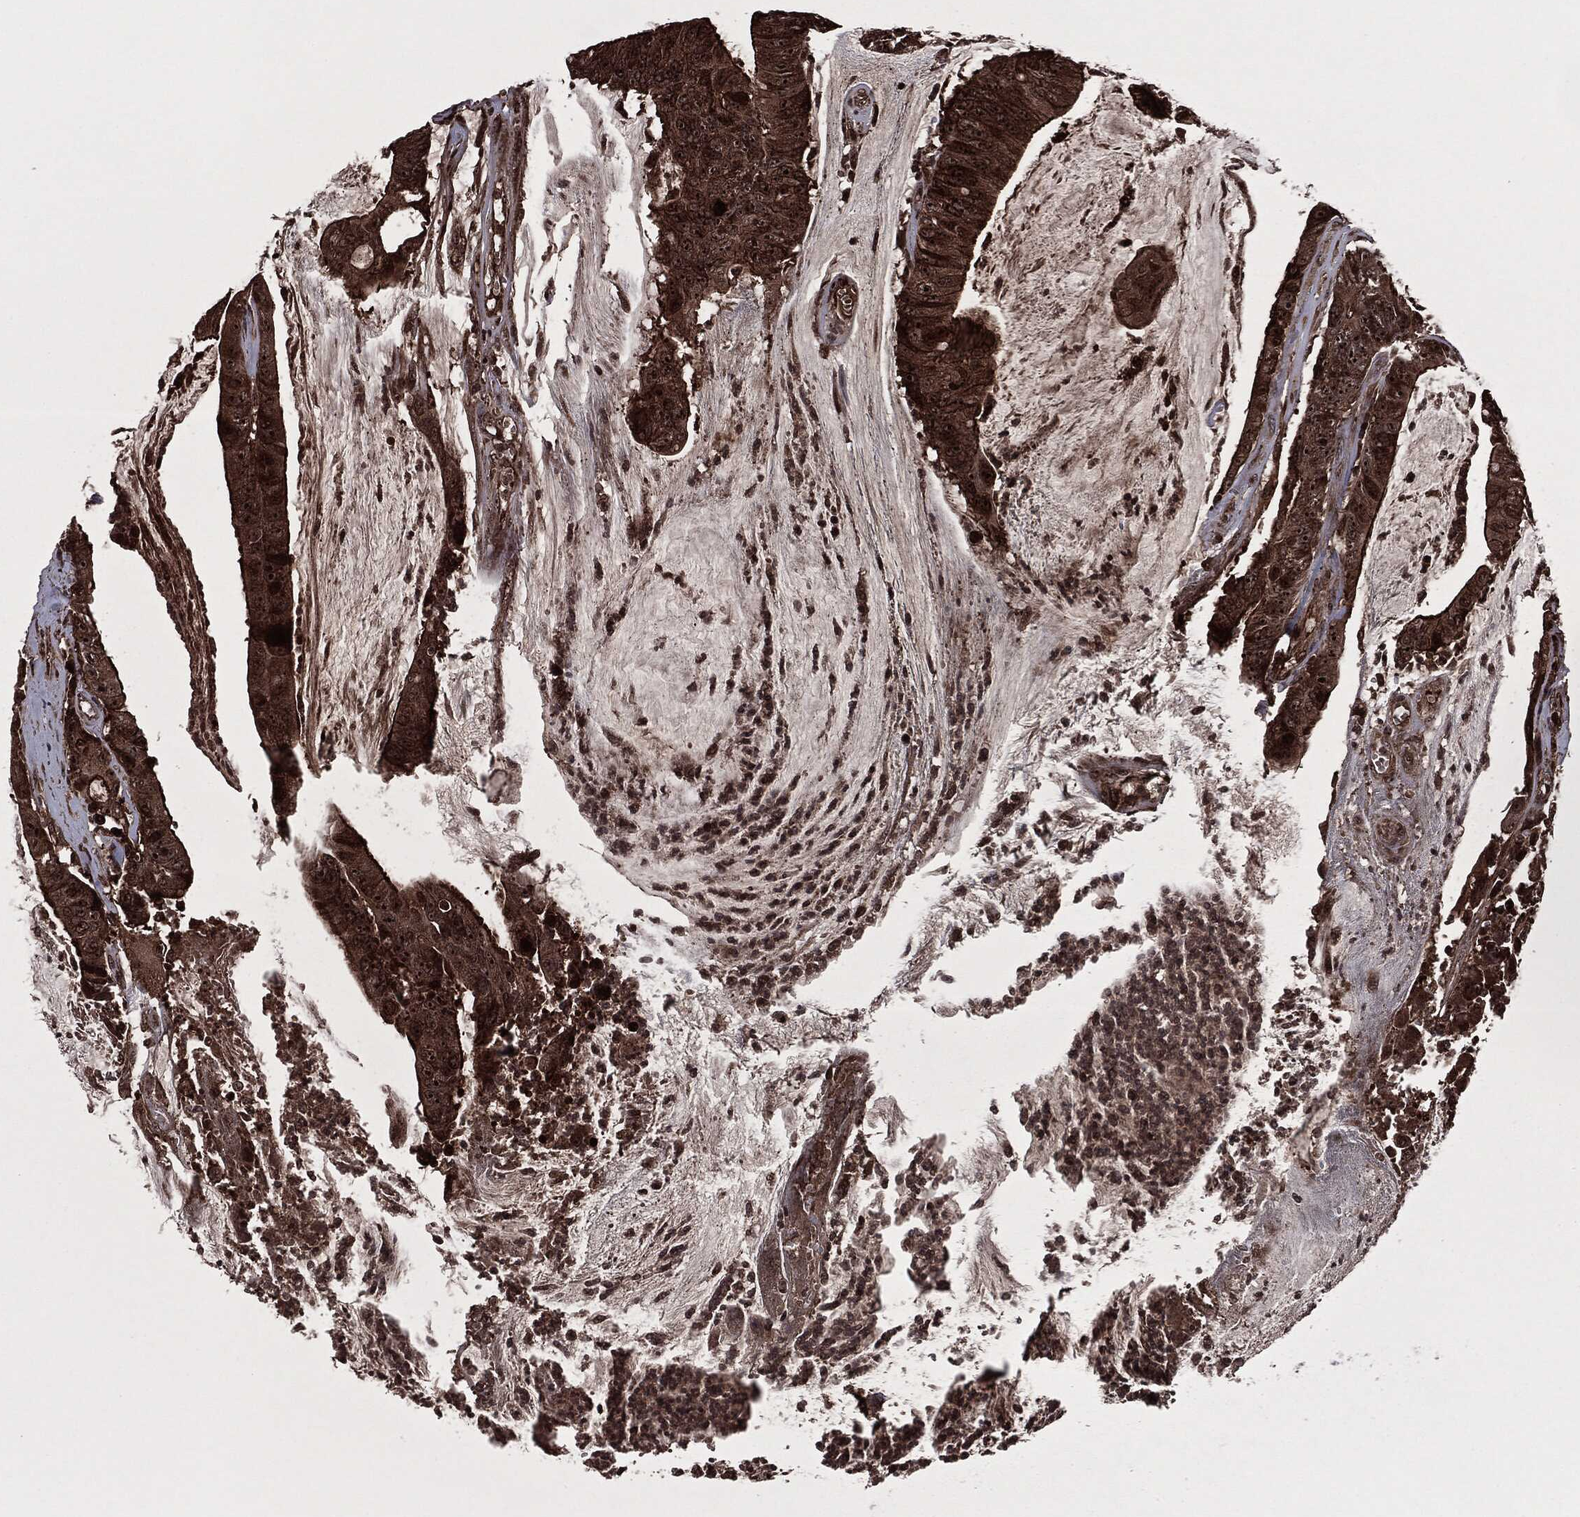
{"staining": {"intensity": "strong", "quantity": ">75%", "location": "cytoplasmic/membranous,nuclear"}, "tissue": "colorectal cancer", "cell_type": "Tumor cells", "image_type": "cancer", "snomed": [{"axis": "morphology", "description": "Adenocarcinoma, NOS"}, {"axis": "topography", "description": "Colon"}], "caption": "This histopathology image reveals immunohistochemistry staining of human colorectal adenocarcinoma, with high strong cytoplasmic/membranous and nuclear expression in about >75% of tumor cells.", "gene": "CARD6", "patient": {"sex": "female", "age": 69}}